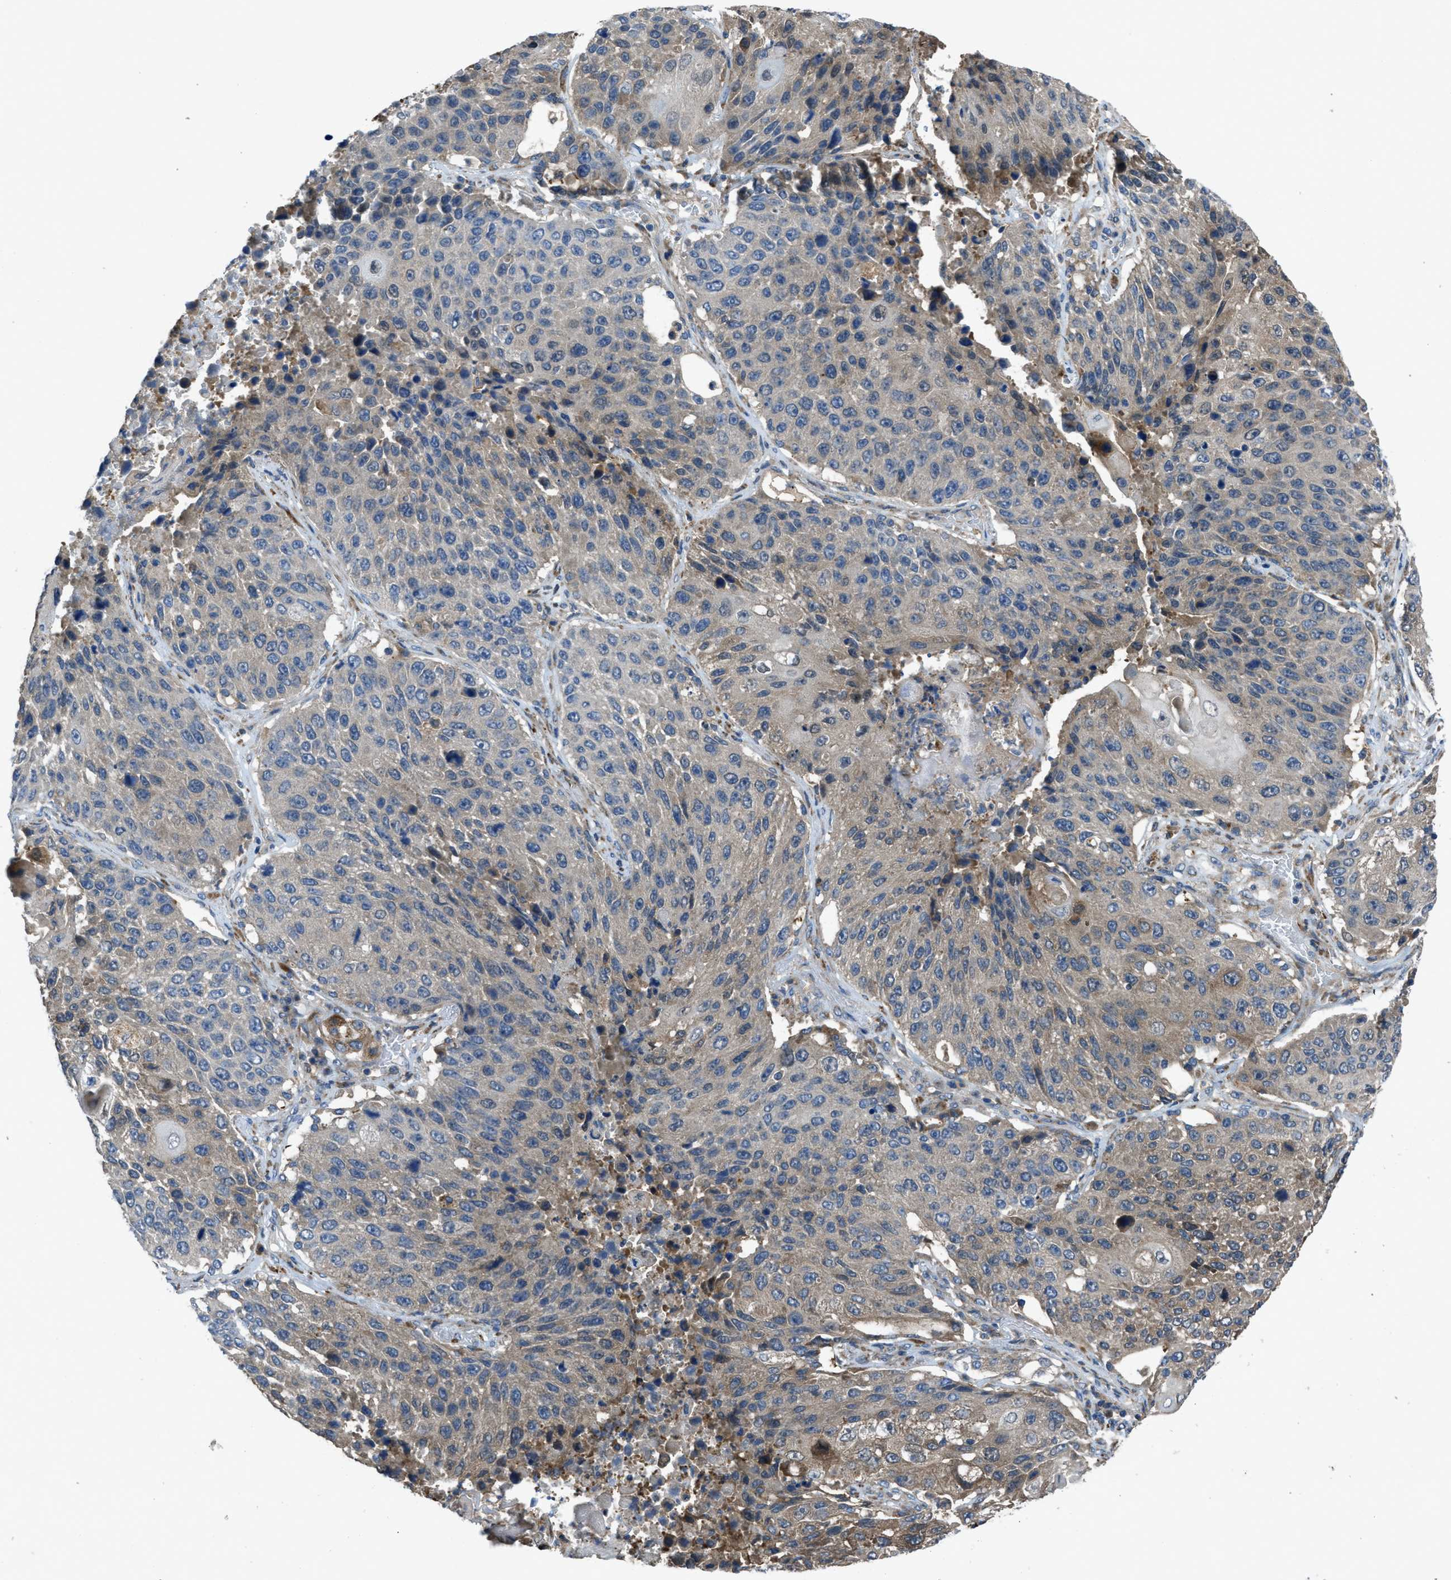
{"staining": {"intensity": "weak", "quantity": "<25%", "location": "cytoplasmic/membranous"}, "tissue": "lung cancer", "cell_type": "Tumor cells", "image_type": "cancer", "snomed": [{"axis": "morphology", "description": "Squamous cell carcinoma, NOS"}, {"axis": "topography", "description": "Lung"}], "caption": "The histopathology image demonstrates no significant expression in tumor cells of lung squamous cell carcinoma.", "gene": "MAP3K20", "patient": {"sex": "male", "age": 61}}